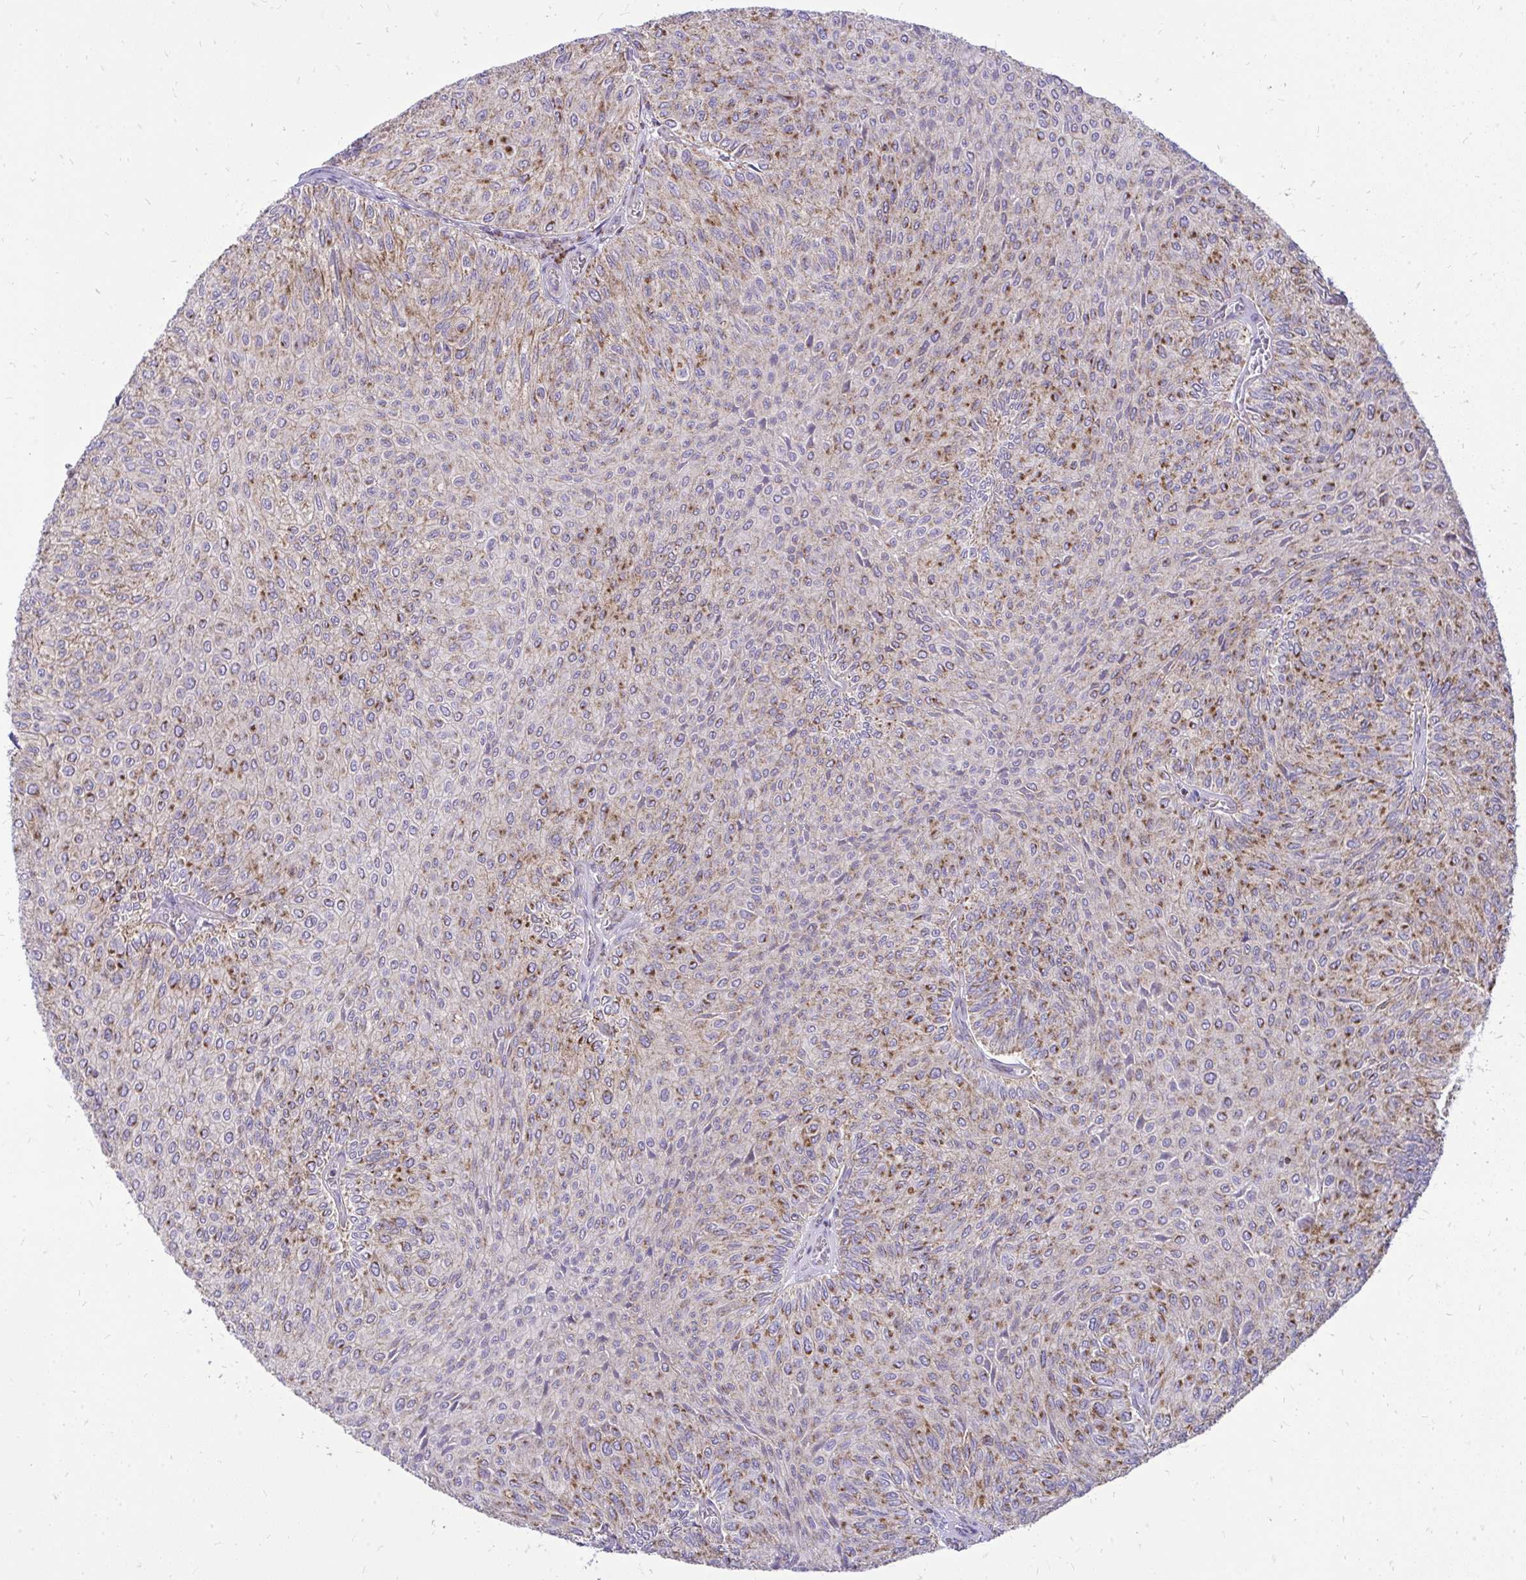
{"staining": {"intensity": "moderate", "quantity": "25%-75%", "location": "cytoplasmic/membranous"}, "tissue": "urothelial cancer", "cell_type": "Tumor cells", "image_type": "cancer", "snomed": [{"axis": "morphology", "description": "Urothelial carcinoma, NOS"}, {"axis": "topography", "description": "Urinary bladder"}], "caption": "Immunohistochemical staining of human urothelial cancer reveals medium levels of moderate cytoplasmic/membranous positivity in about 25%-75% of tumor cells.", "gene": "SPTBN2", "patient": {"sex": "male", "age": 59}}